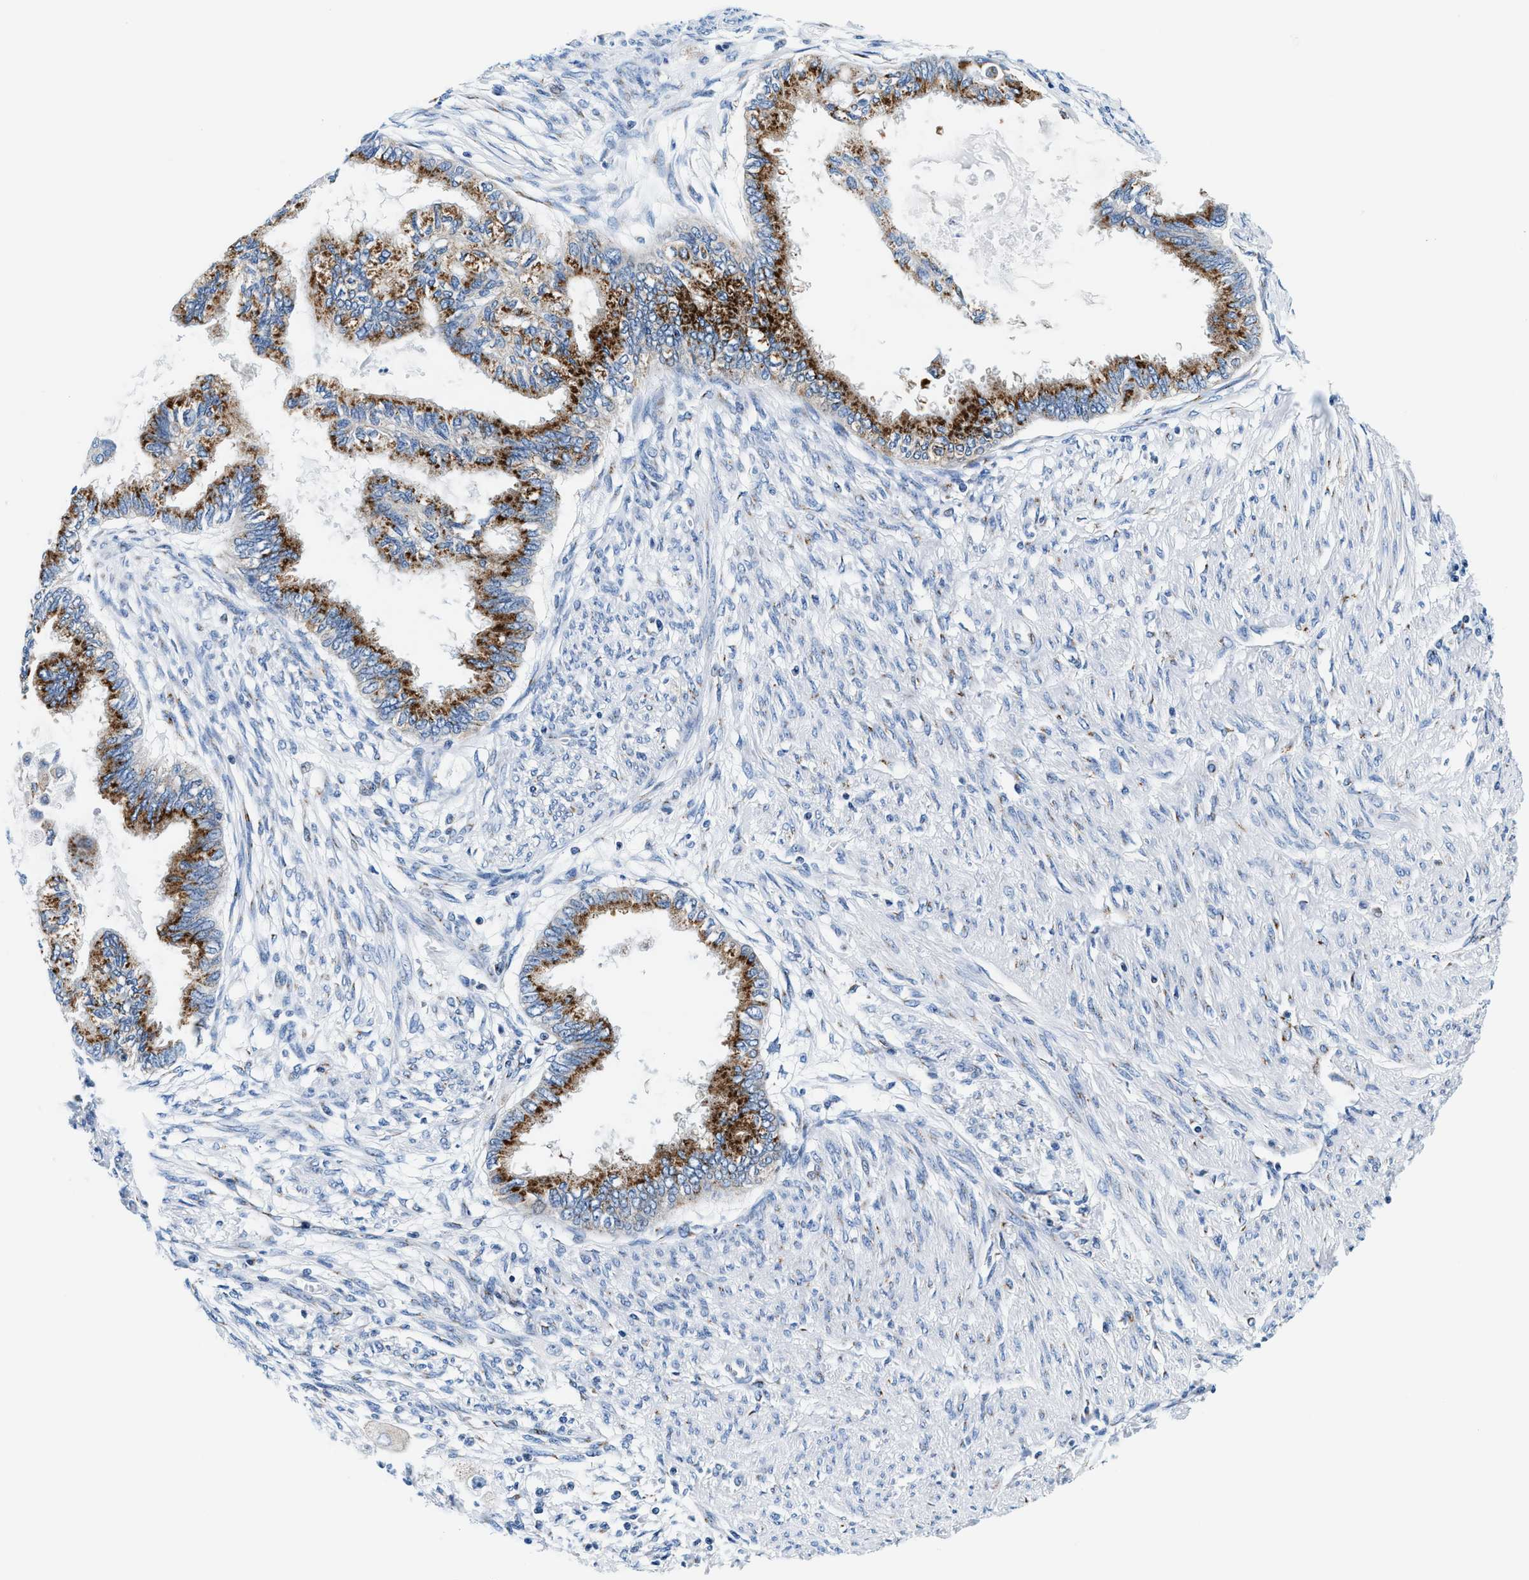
{"staining": {"intensity": "strong", "quantity": ">75%", "location": "cytoplasmic/membranous"}, "tissue": "cervical cancer", "cell_type": "Tumor cells", "image_type": "cancer", "snomed": [{"axis": "morphology", "description": "Normal tissue, NOS"}, {"axis": "morphology", "description": "Adenocarcinoma, NOS"}, {"axis": "topography", "description": "Cervix"}, {"axis": "topography", "description": "Endometrium"}], "caption": "Protein expression analysis of cervical cancer reveals strong cytoplasmic/membranous positivity in approximately >75% of tumor cells. (DAB = brown stain, brightfield microscopy at high magnification).", "gene": "VPS53", "patient": {"sex": "female", "age": 86}}